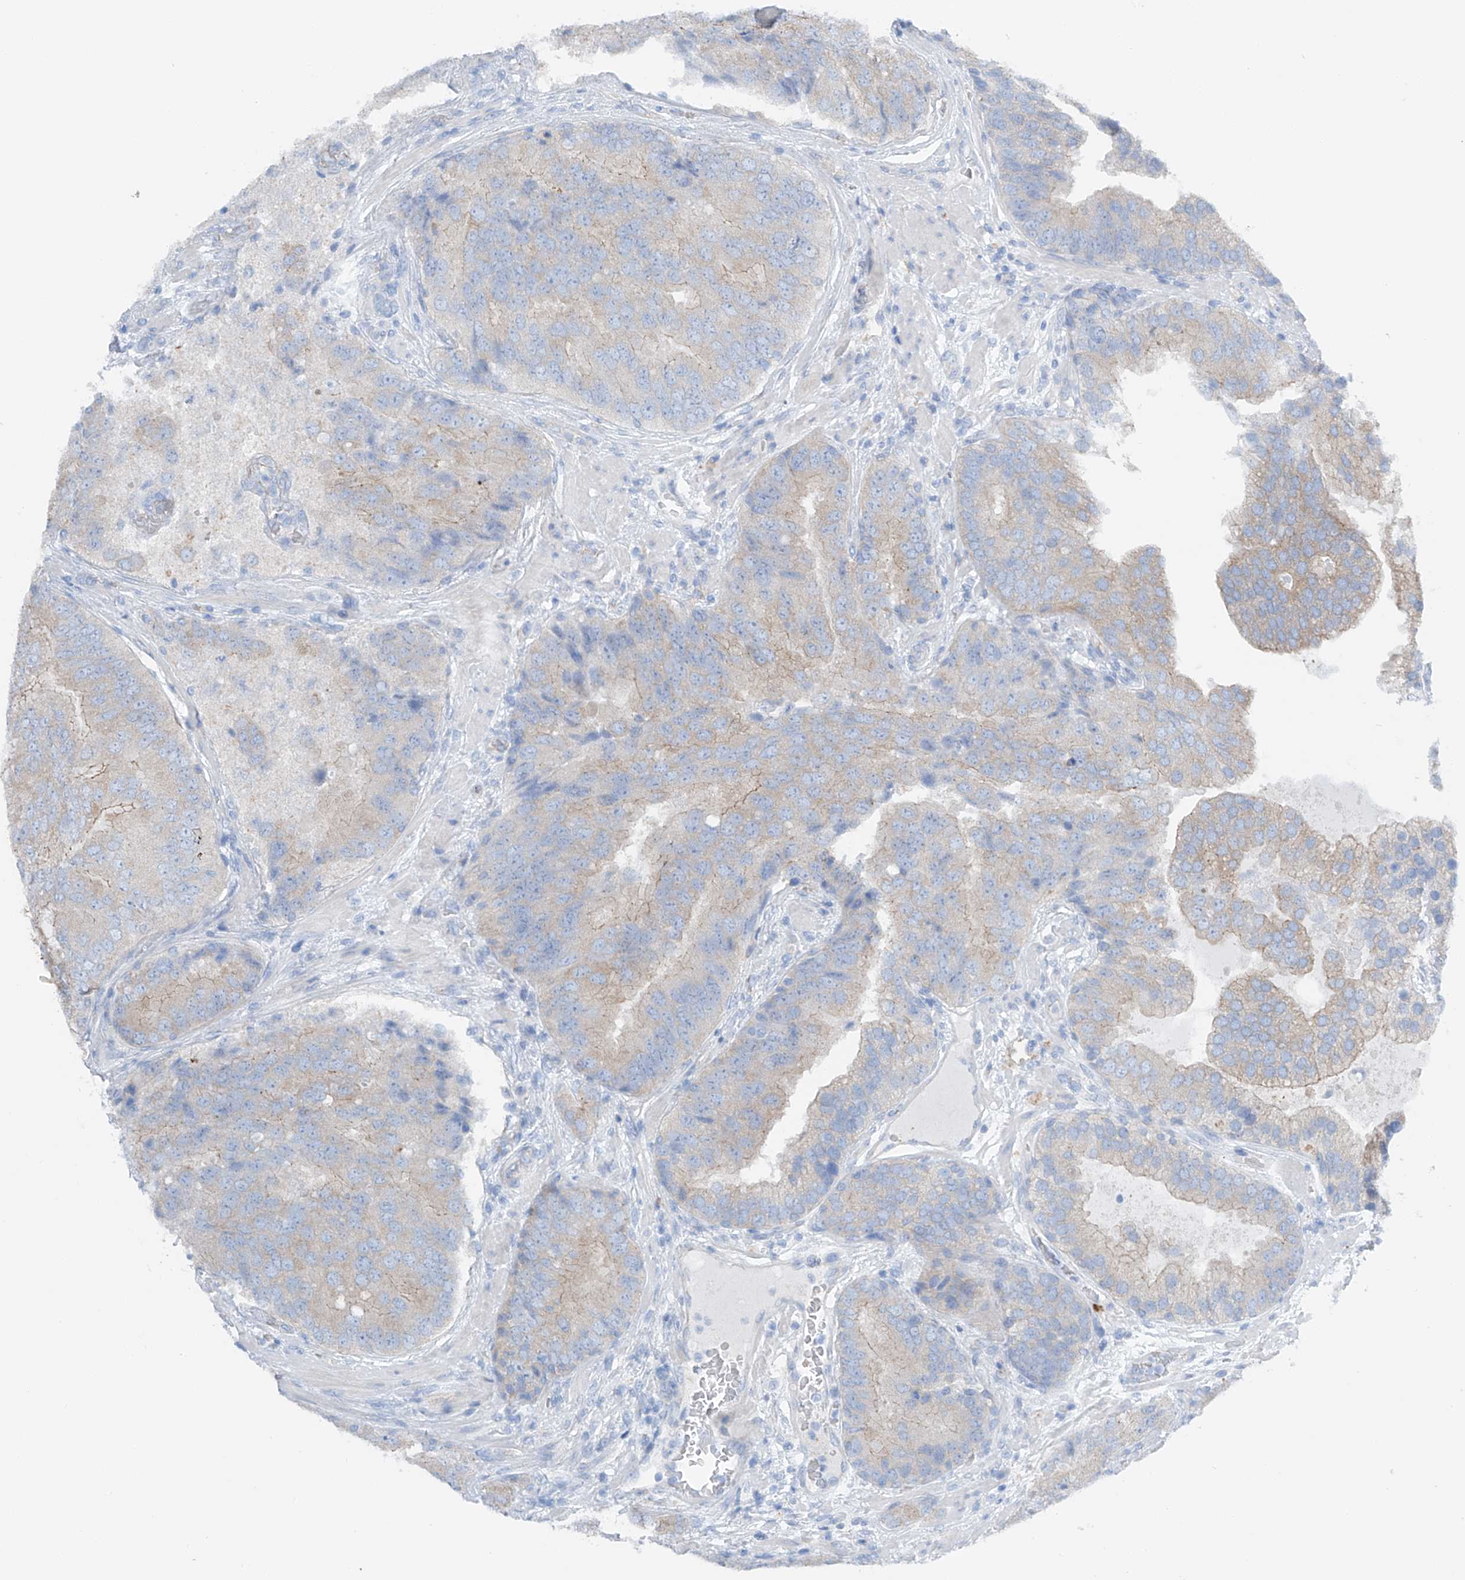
{"staining": {"intensity": "moderate", "quantity": "<25%", "location": "cytoplasmic/membranous"}, "tissue": "prostate cancer", "cell_type": "Tumor cells", "image_type": "cancer", "snomed": [{"axis": "morphology", "description": "Adenocarcinoma, High grade"}, {"axis": "topography", "description": "Prostate"}], "caption": "Immunohistochemistry (IHC) of prostate cancer (adenocarcinoma (high-grade)) shows low levels of moderate cytoplasmic/membranous positivity in approximately <25% of tumor cells. (DAB (3,3'-diaminobenzidine) IHC with brightfield microscopy, high magnification).", "gene": "MAGI1", "patient": {"sex": "male", "age": 70}}